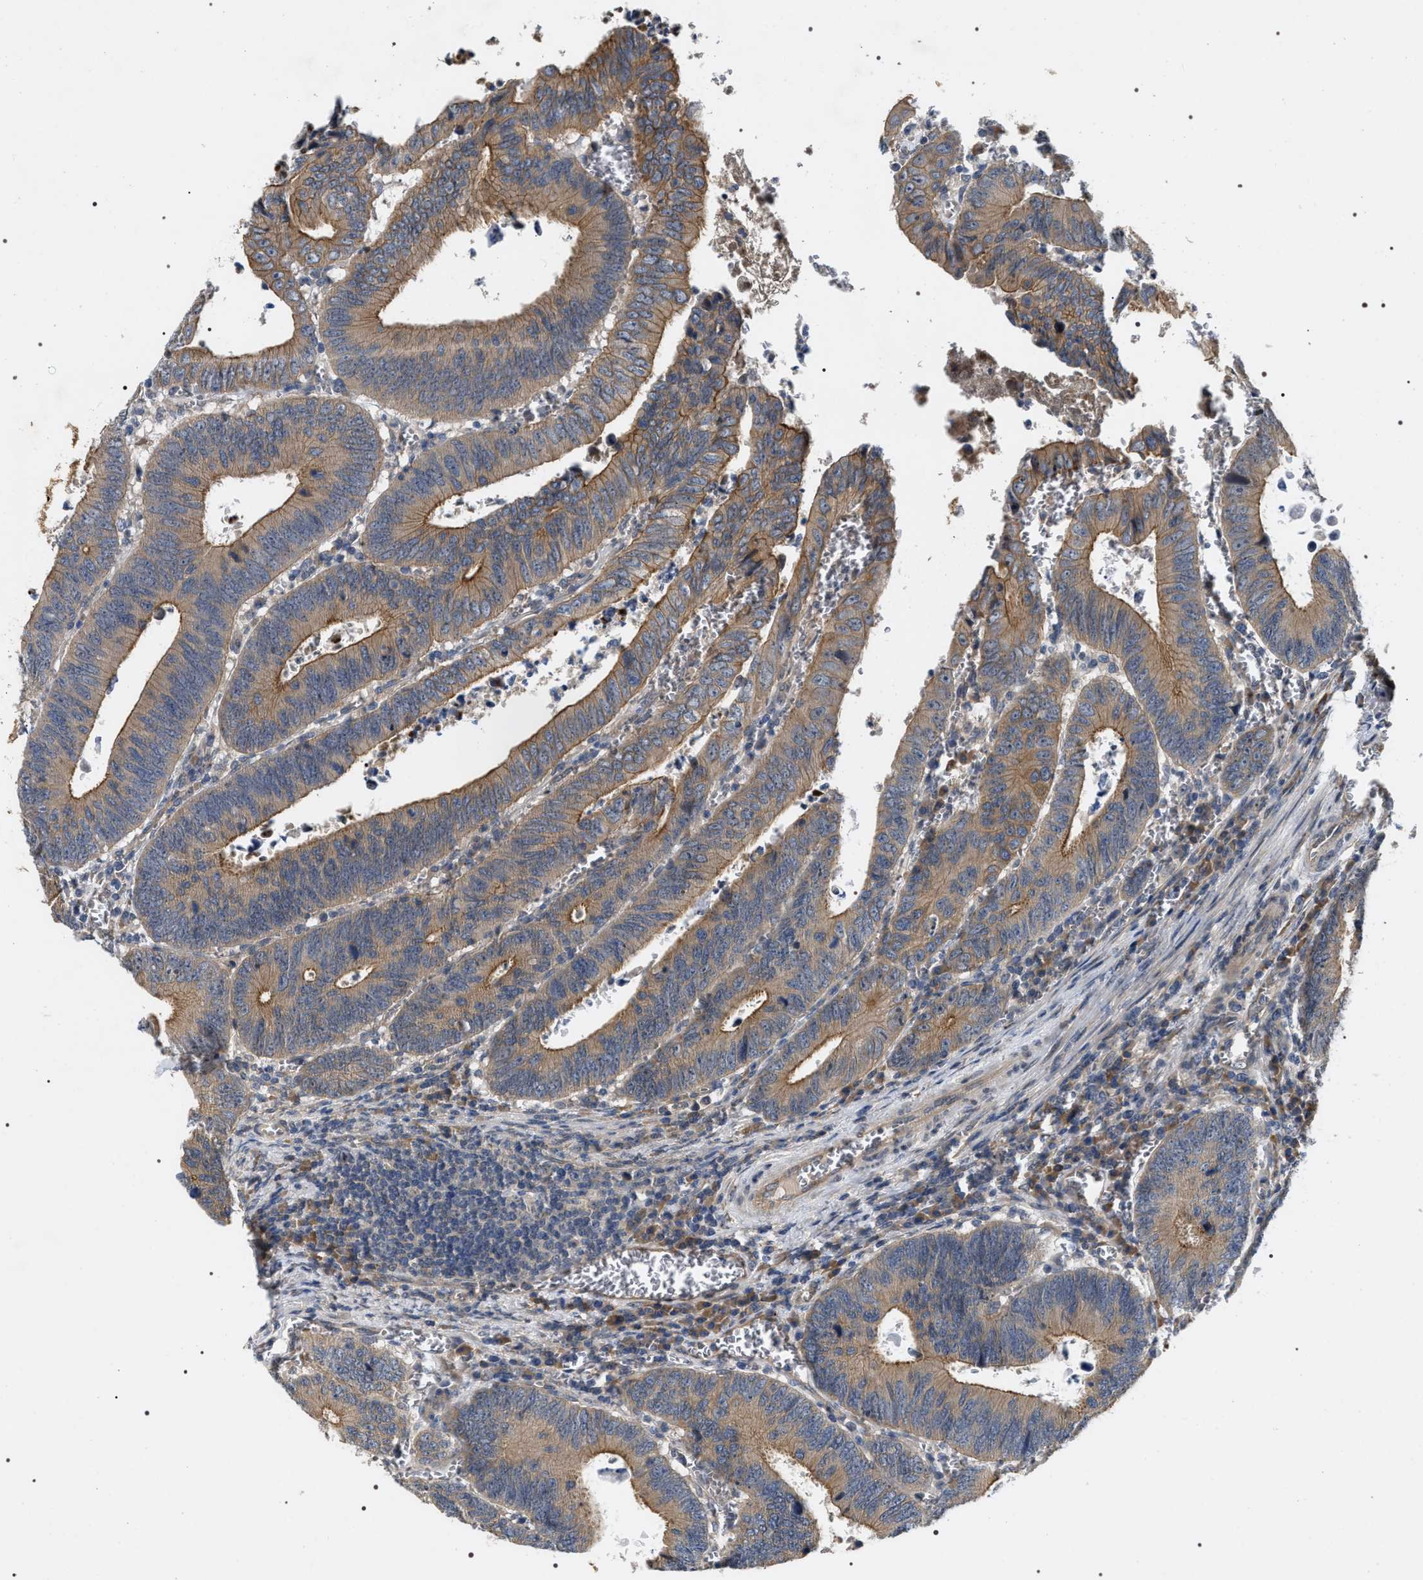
{"staining": {"intensity": "moderate", "quantity": ">75%", "location": "cytoplasmic/membranous"}, "tissue": "colorectal cancer", "cell_type": "Tumor cells", "image_type": "cancer", "snomed": [{"axis": "morphology", "description": "Inflammation, NOS"}, {"axis": "morphology", "description": "Adenocarcinoma, NOS"}, {"axis": "topography", "description": "Colon"}], "caption": "Colorectal cancer (adenocarcinoma) stained for a protein displays moderate cytoplasmic/membranous positivity in tumor cells. (brown staining indicates protein expression, while blue staining denotes nuclei).", "gene": "IFT81", "patient": {"sex": "male", "age": 72}}